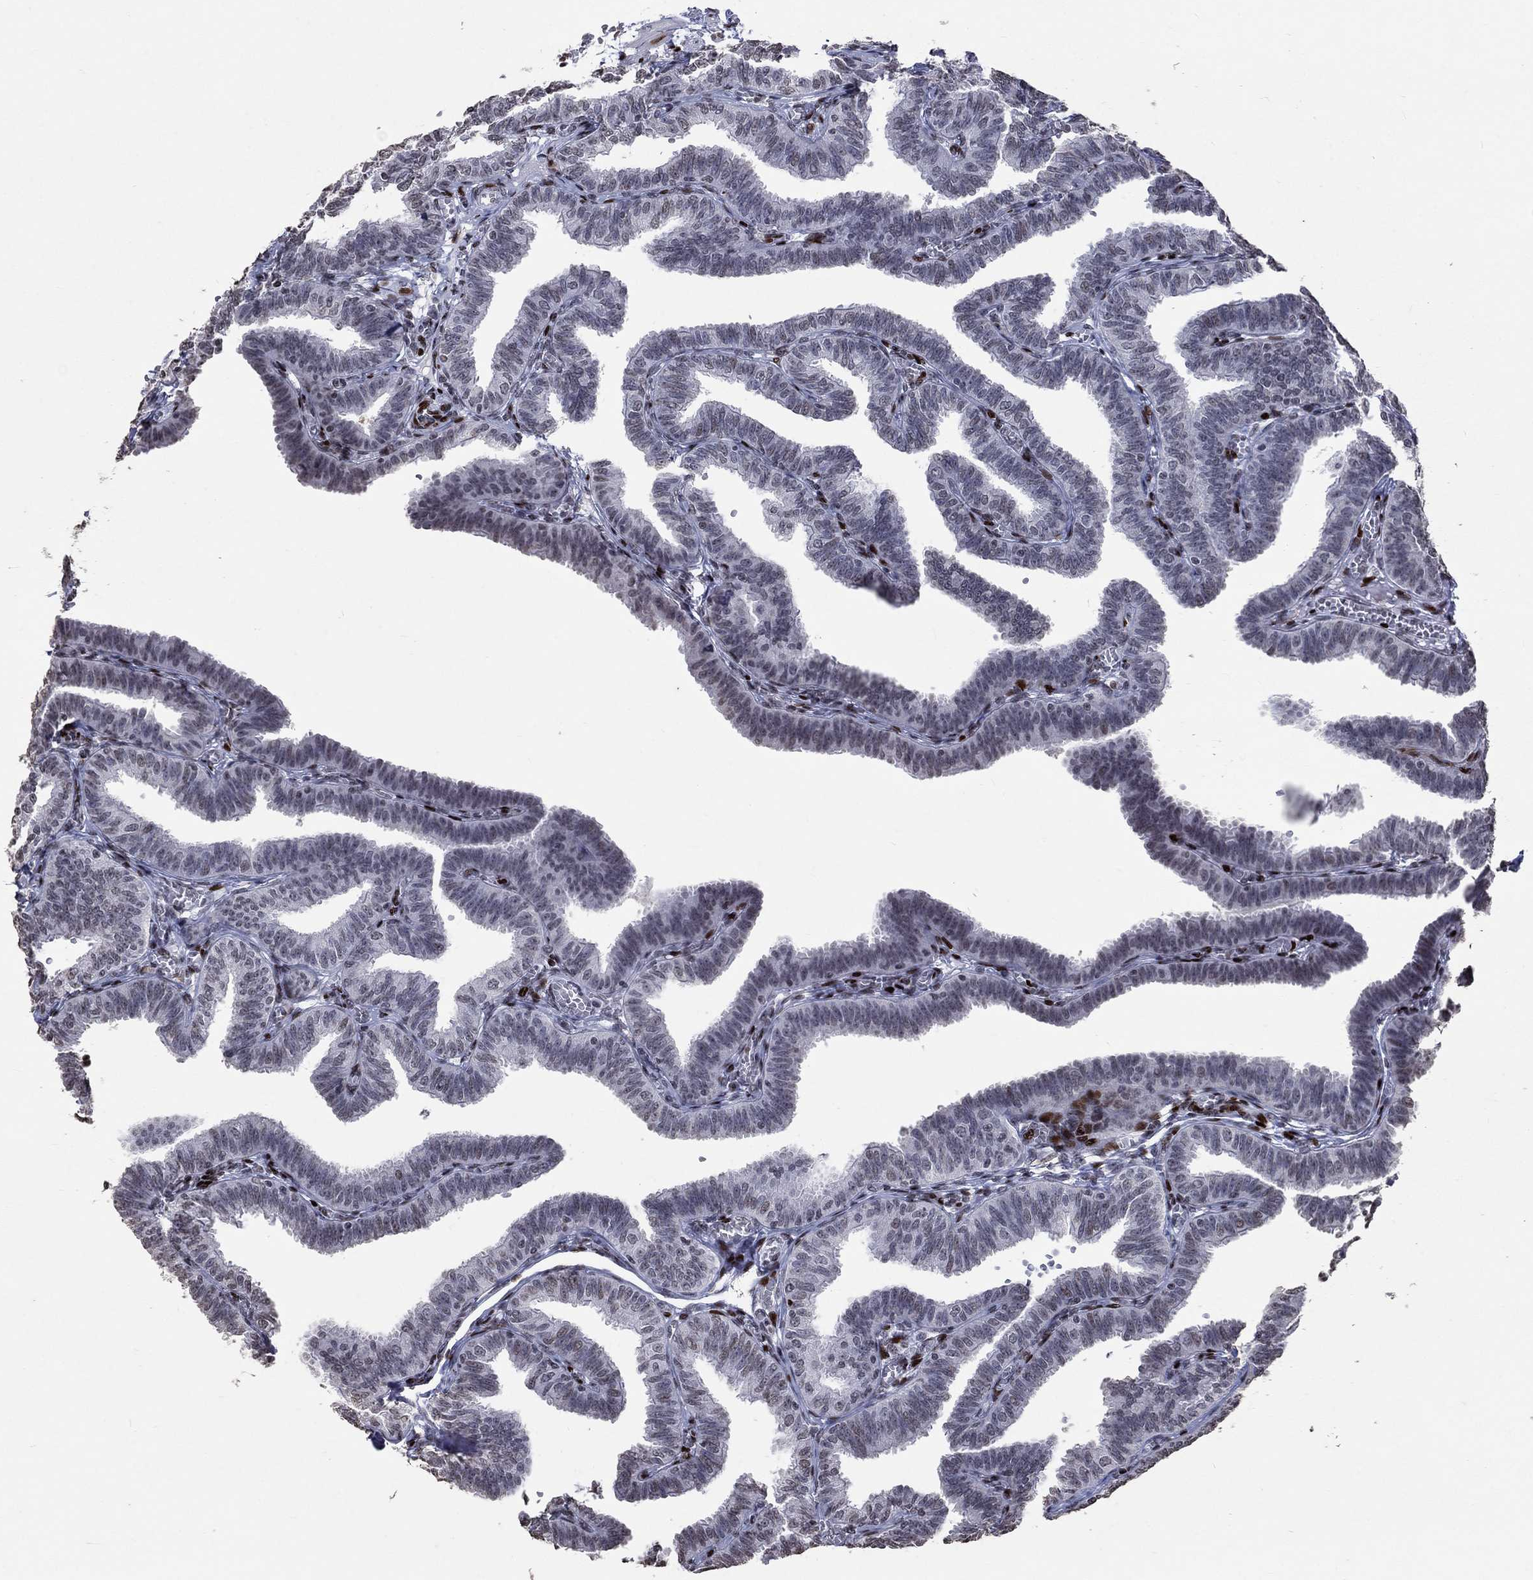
{"staining": {"intensity": "strong", "quantity": "<25%", "location": "nuclear"}, "tissue": "fallopian tube", "cell_type": "Glandular cells", "image_type": "normal", "snomed": [{"axis": "morphology", "description": "Normal tissue, NOS"}, {"axis": "topography", "description": "Fallopian tube"}], "caption": "Fallopian tube stained with IHC displays strong nuclear expression in about <25% of glandular cells.", "gene": "SRSF3", "patient": {"sex": "female", "age": 25}}